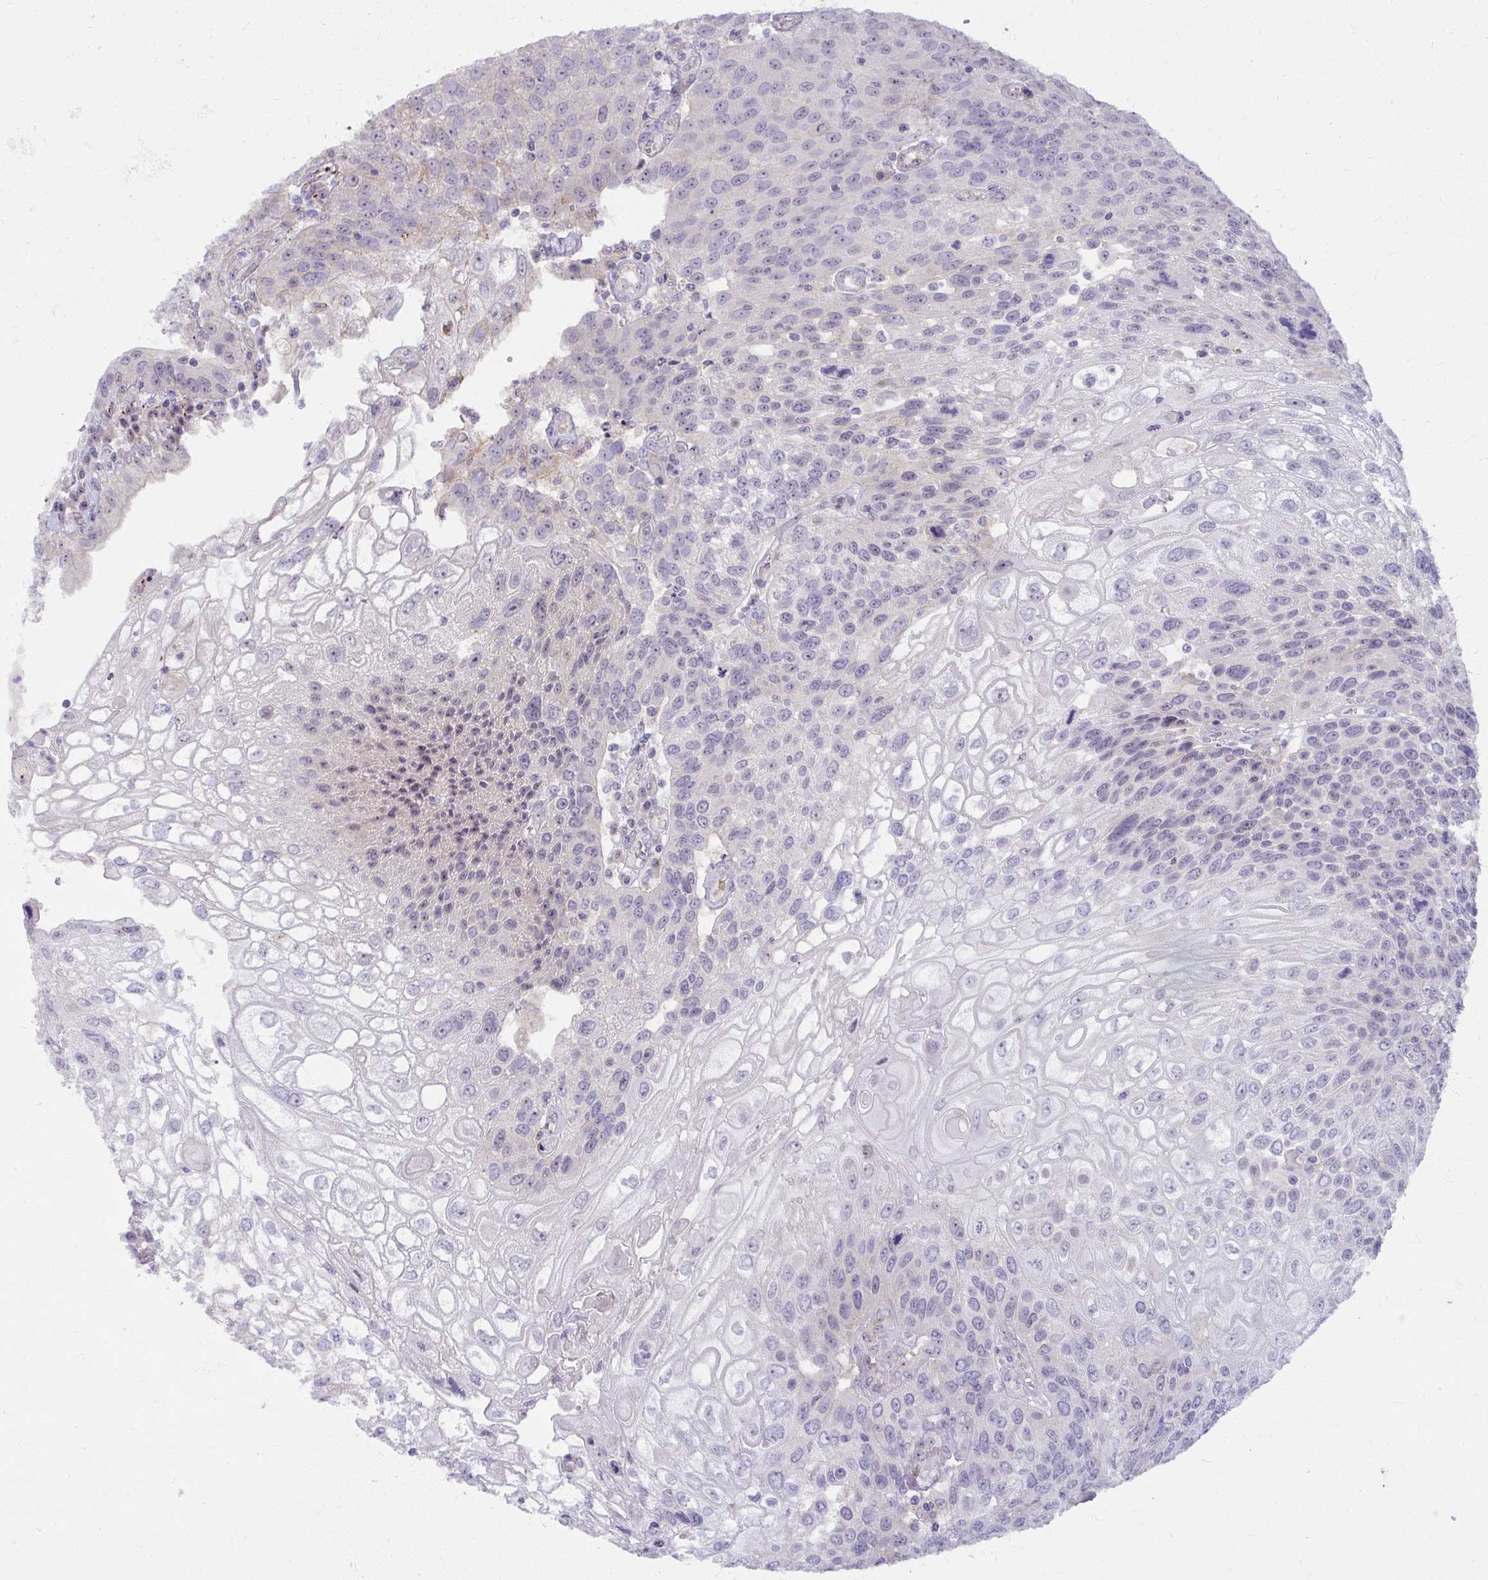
{"staining": {"intensity": "weak", "quantity": "<25%", "location": "nuclear"}, "tissue": "urothelial cancer", "cell_type": "Tumor cells", "image_type": "cancer", "snomed": [{"axis": "morphology", "description": "Urothelial carcinoma, High grade"}, {"axis": "topography", "description": "Urinary bladder"}], "caption": "The photomicrograph shows no significant staining in tumor cells of urothelial cancer.", "gene": "MUS81", "patient": {"sex": "female", "age": 70}}